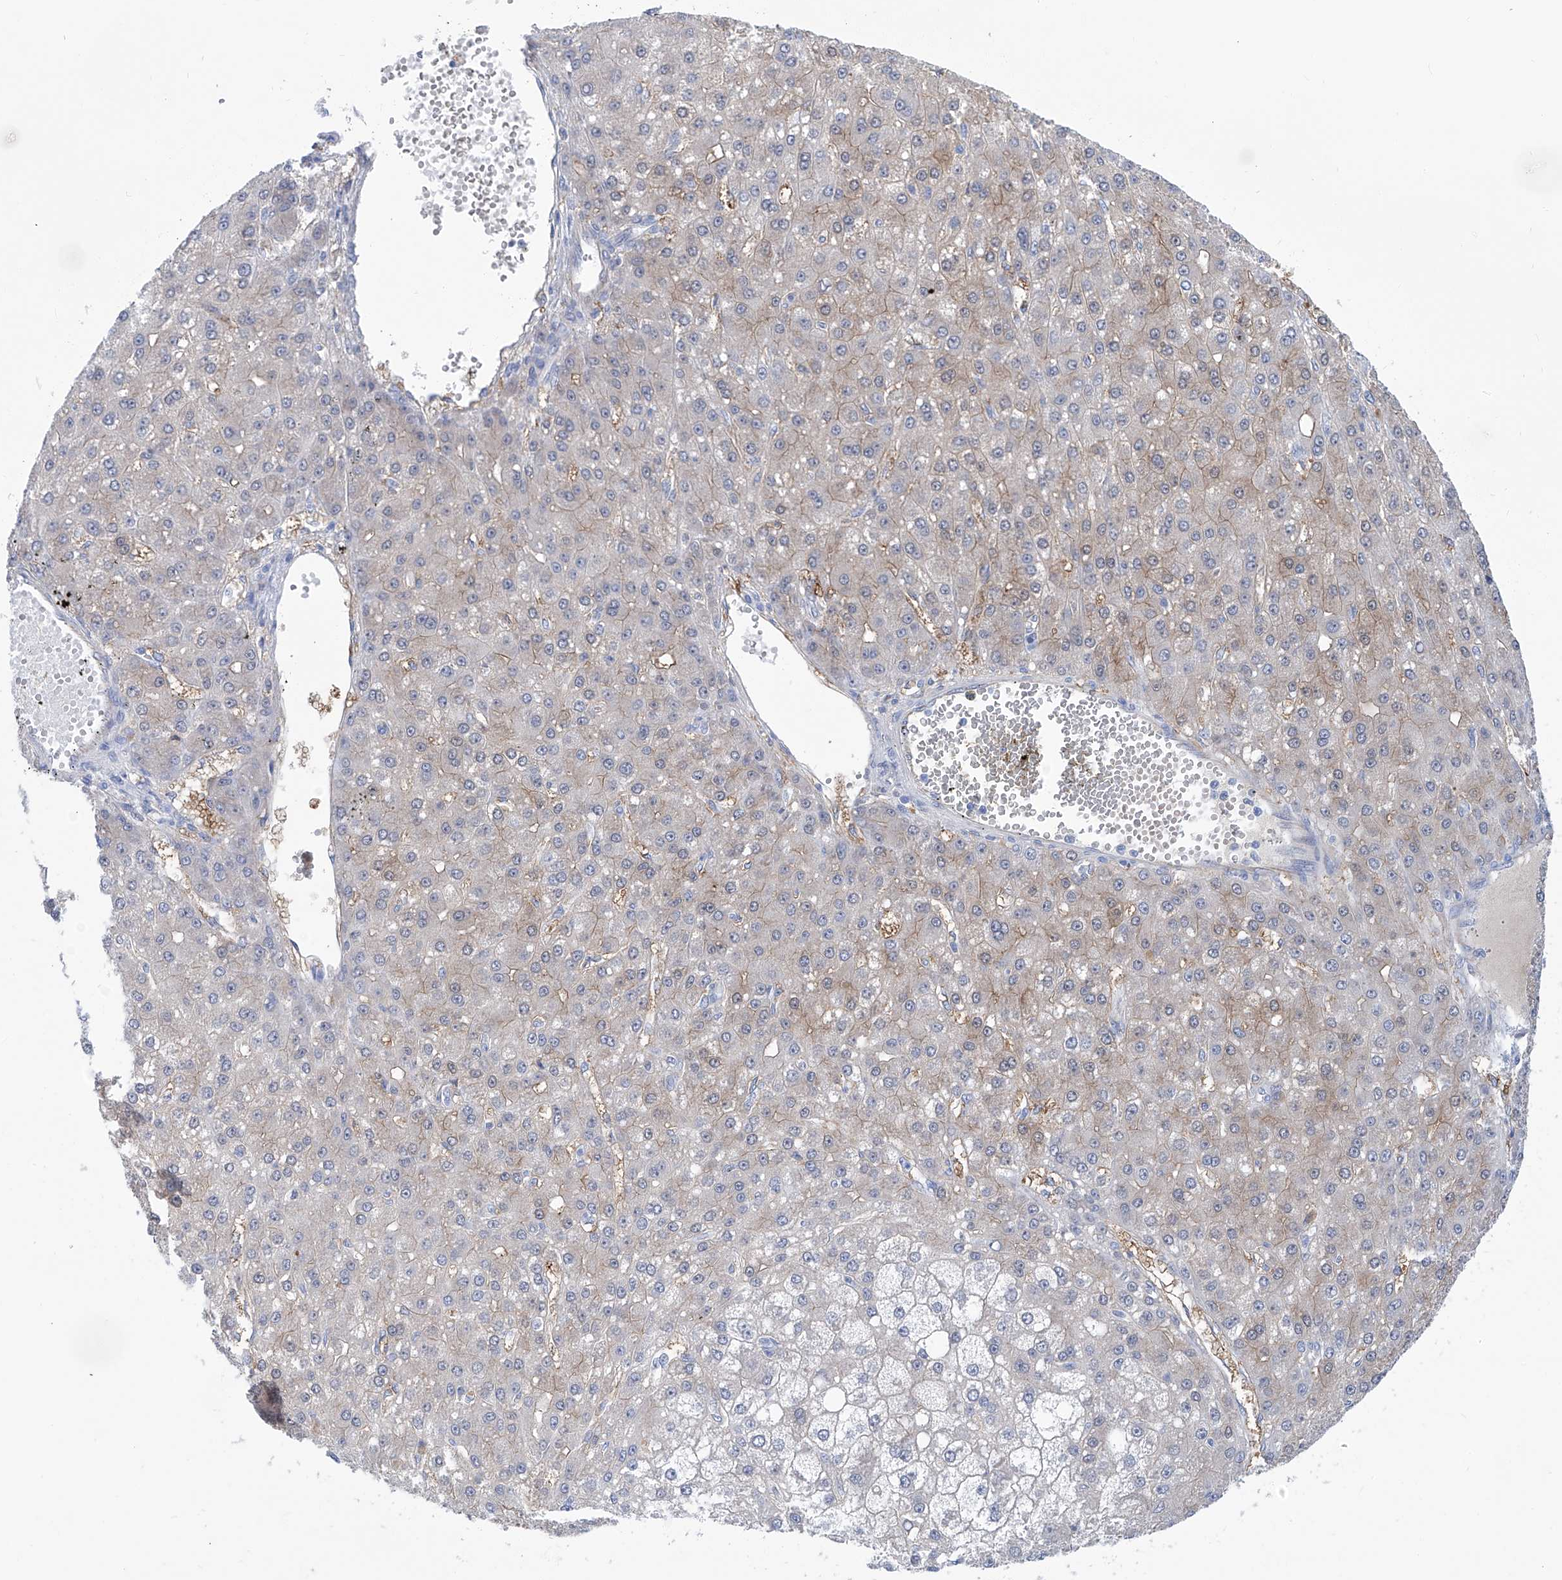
{"staining": {"intensity": "moderate", "quantity": "<25%", "location": "cytoplasmic/membranous,nuclear"}, "tissue": "liver cancer", "cell_type": "Tumor cells", "image_type": "cancer", "snomed": [{"axis": "morphology", "description": "Carcinoma, Hepatocellular, NOS"}, {"axis": "topography", "description": "Liver"}], "caption": "The immunohistochemical stain shows moderate cytoplasmic/membranous and nuclear staining in tumor cells of liver cancer (hepatocellular carcinoma) tissue.", "gene": "PGM3", "patient": {"sex": "male", "age": 67}}